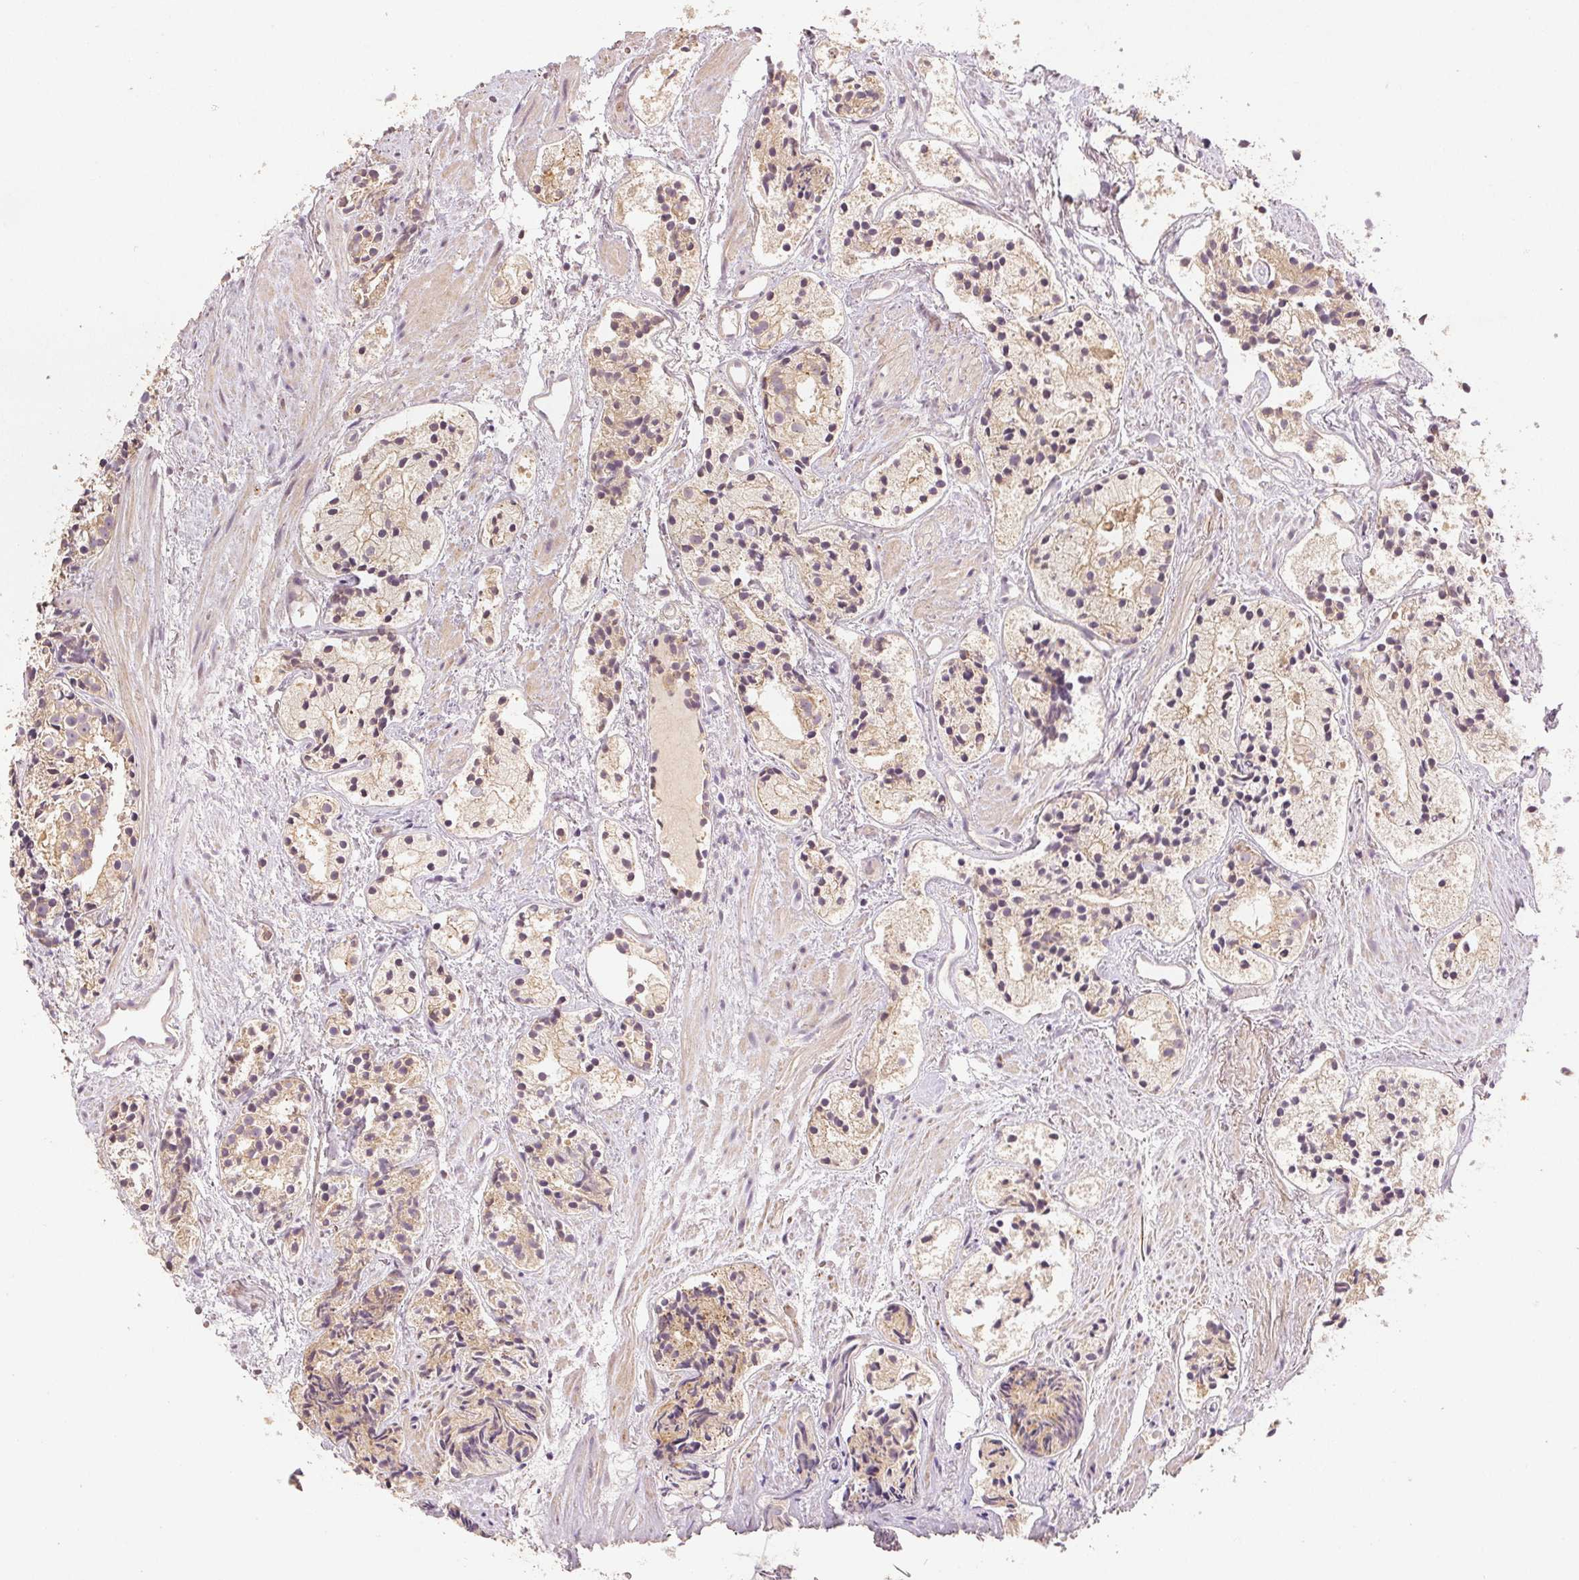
{"staining": {"intensity": "weak", "quantity": ">75%", "location": "cytoplasmic/membranous"}, "tissue": "prostate cancer", "cell_type": "Tumor cells", "image_type": "cancer", "snomed": [{"axis": "morphology", "description": "Adenocarcinoma, High grade"}, {"axis": "topography", "description": "Prostate"}], "caption": "Immunohistochemistry (IHC) staining of prostate high-grade adenocarcinoma, which exhibits low levels of weak cytoplasmic/membranous staining in approximately >75% of tumor cells indicating weak cytoplasmic/membranous protein staining. The staining was performed using DAB (3,3'-diaminobenzidine) (brown) for protein detection and nuclei were counterstained in hematoxylin (blue).", "gene": "YIF1B", "patient": {"sex": "male", "age": 85}}